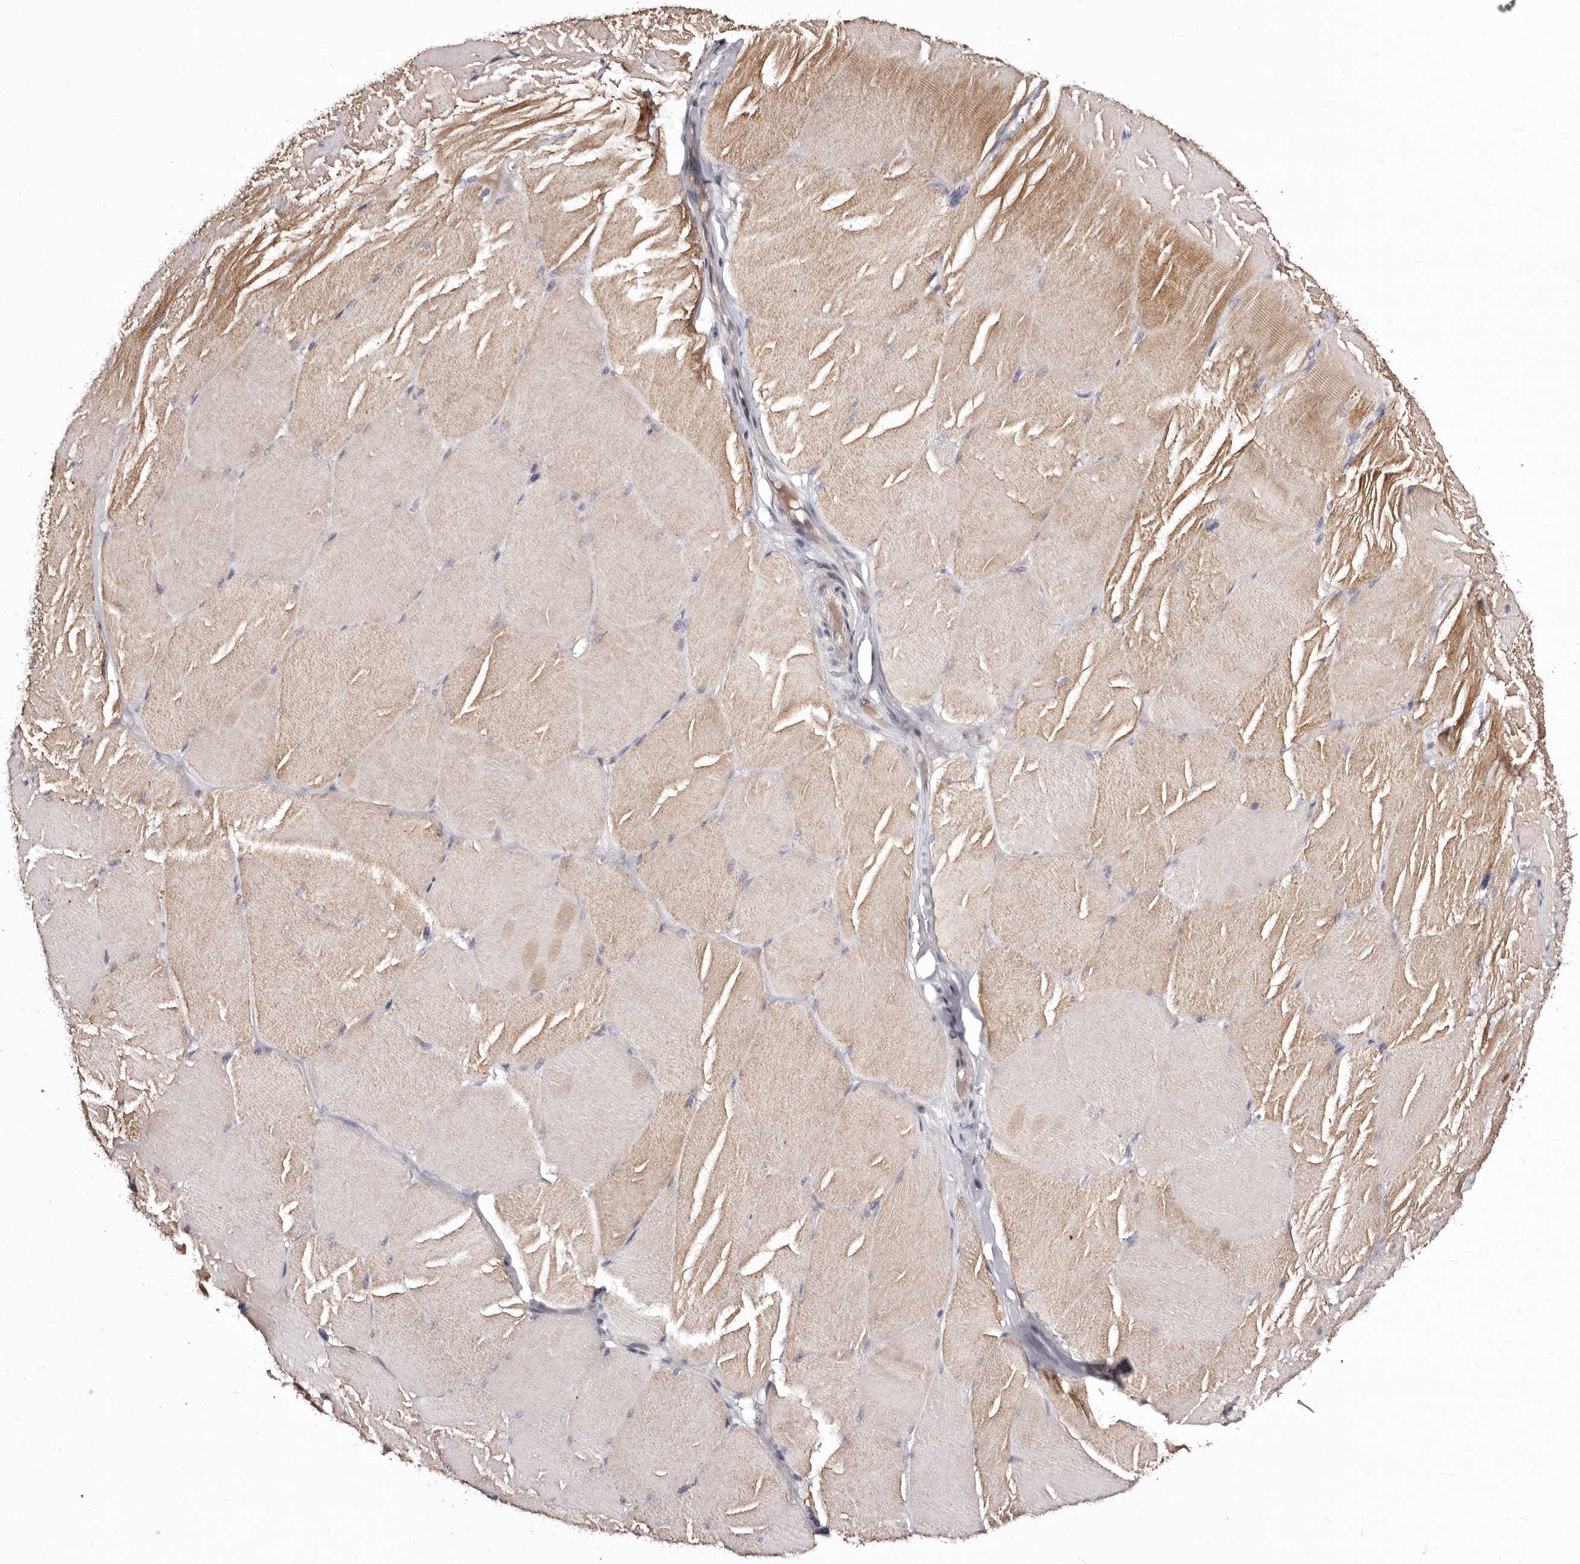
{"staining": {"intensity": "moderate", "quantity": "25%-75%", "location": "cytoplasmic/membranous"}, "tissue": "skeletal muscle", "cell_type": "Myocytes", "image_type": "normal", "snomed": [{"axis": "morphology", "description": "Normal tissue, NOS"}, {"axis": "topography", "description": "Skin"}, {"axis": "topography", "description": "Skeletal muscle"}], "caption": "A brown stain shows moderate cytoplasmic/membranous positivity of a protein in myocytes of unremarkable skeletal muscle.", "gene": "CDCA8", "patient": {"sex": "male", "age": 83}}